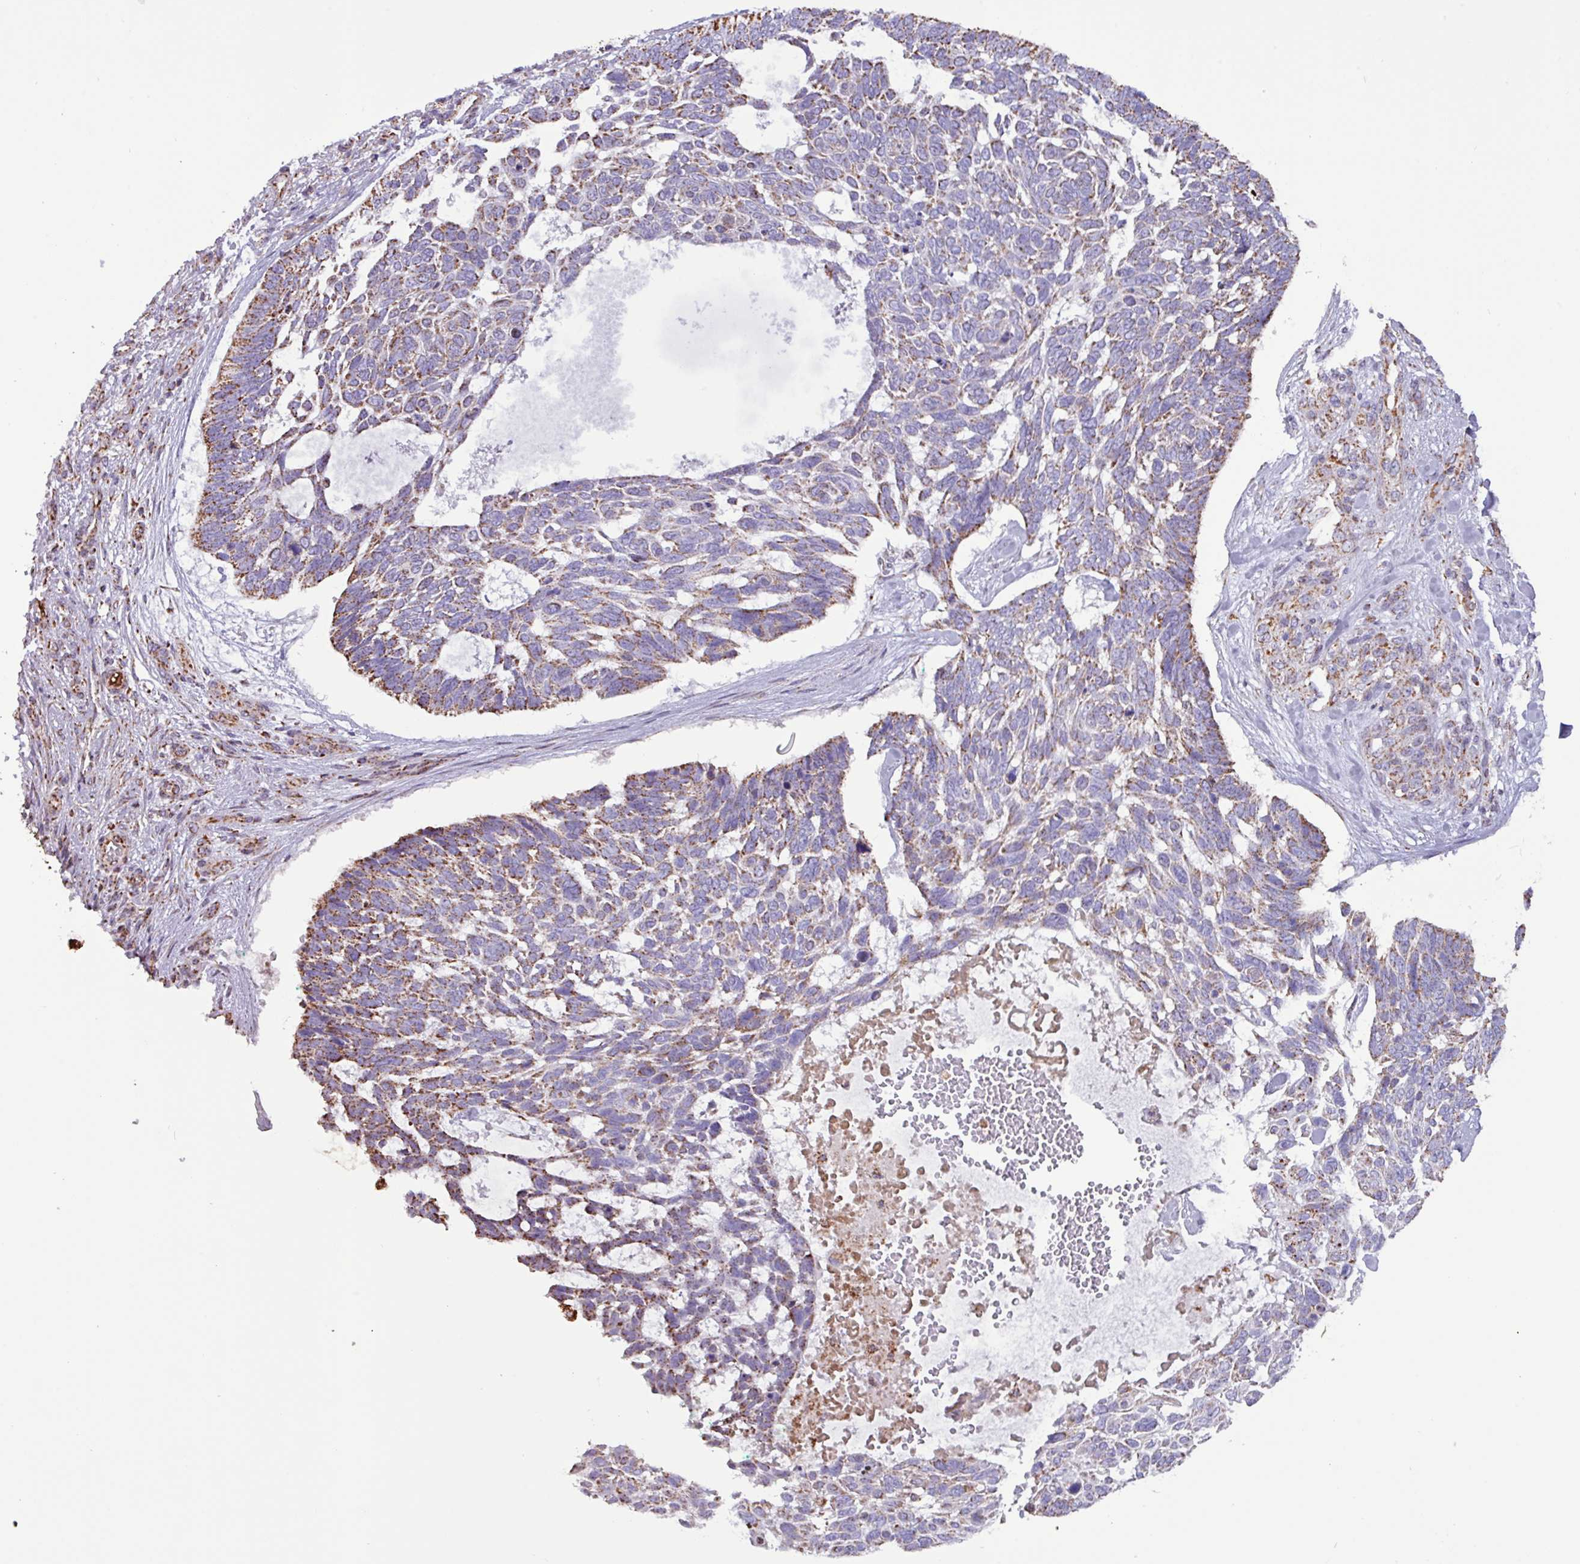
{"staining": {"intensity": "moderate", "quantity": "25%-75%", "location": "cytoplasmic/membranous"}, "tissue": "skin cancer", "cell_type": "Tumor cells", "image_type": "cancer", "snomed": [{"axis": "morphology", "description": "Basal cell carcinoma"}, {"axis": "topography", "description": "Skin"}], "caption": "Skin cancer was stained to show a protein in brown. There is medium levels of moderate cytoplasmic/membranous expression in about 25%-75% of tumor cells. The staining is performed using DAB brown chromogen to label protein expression. The nuclei are counter-stained blue using hematoxylin.", "gene": "RTL3", "patient": {"sex": "male", "age": 88}}